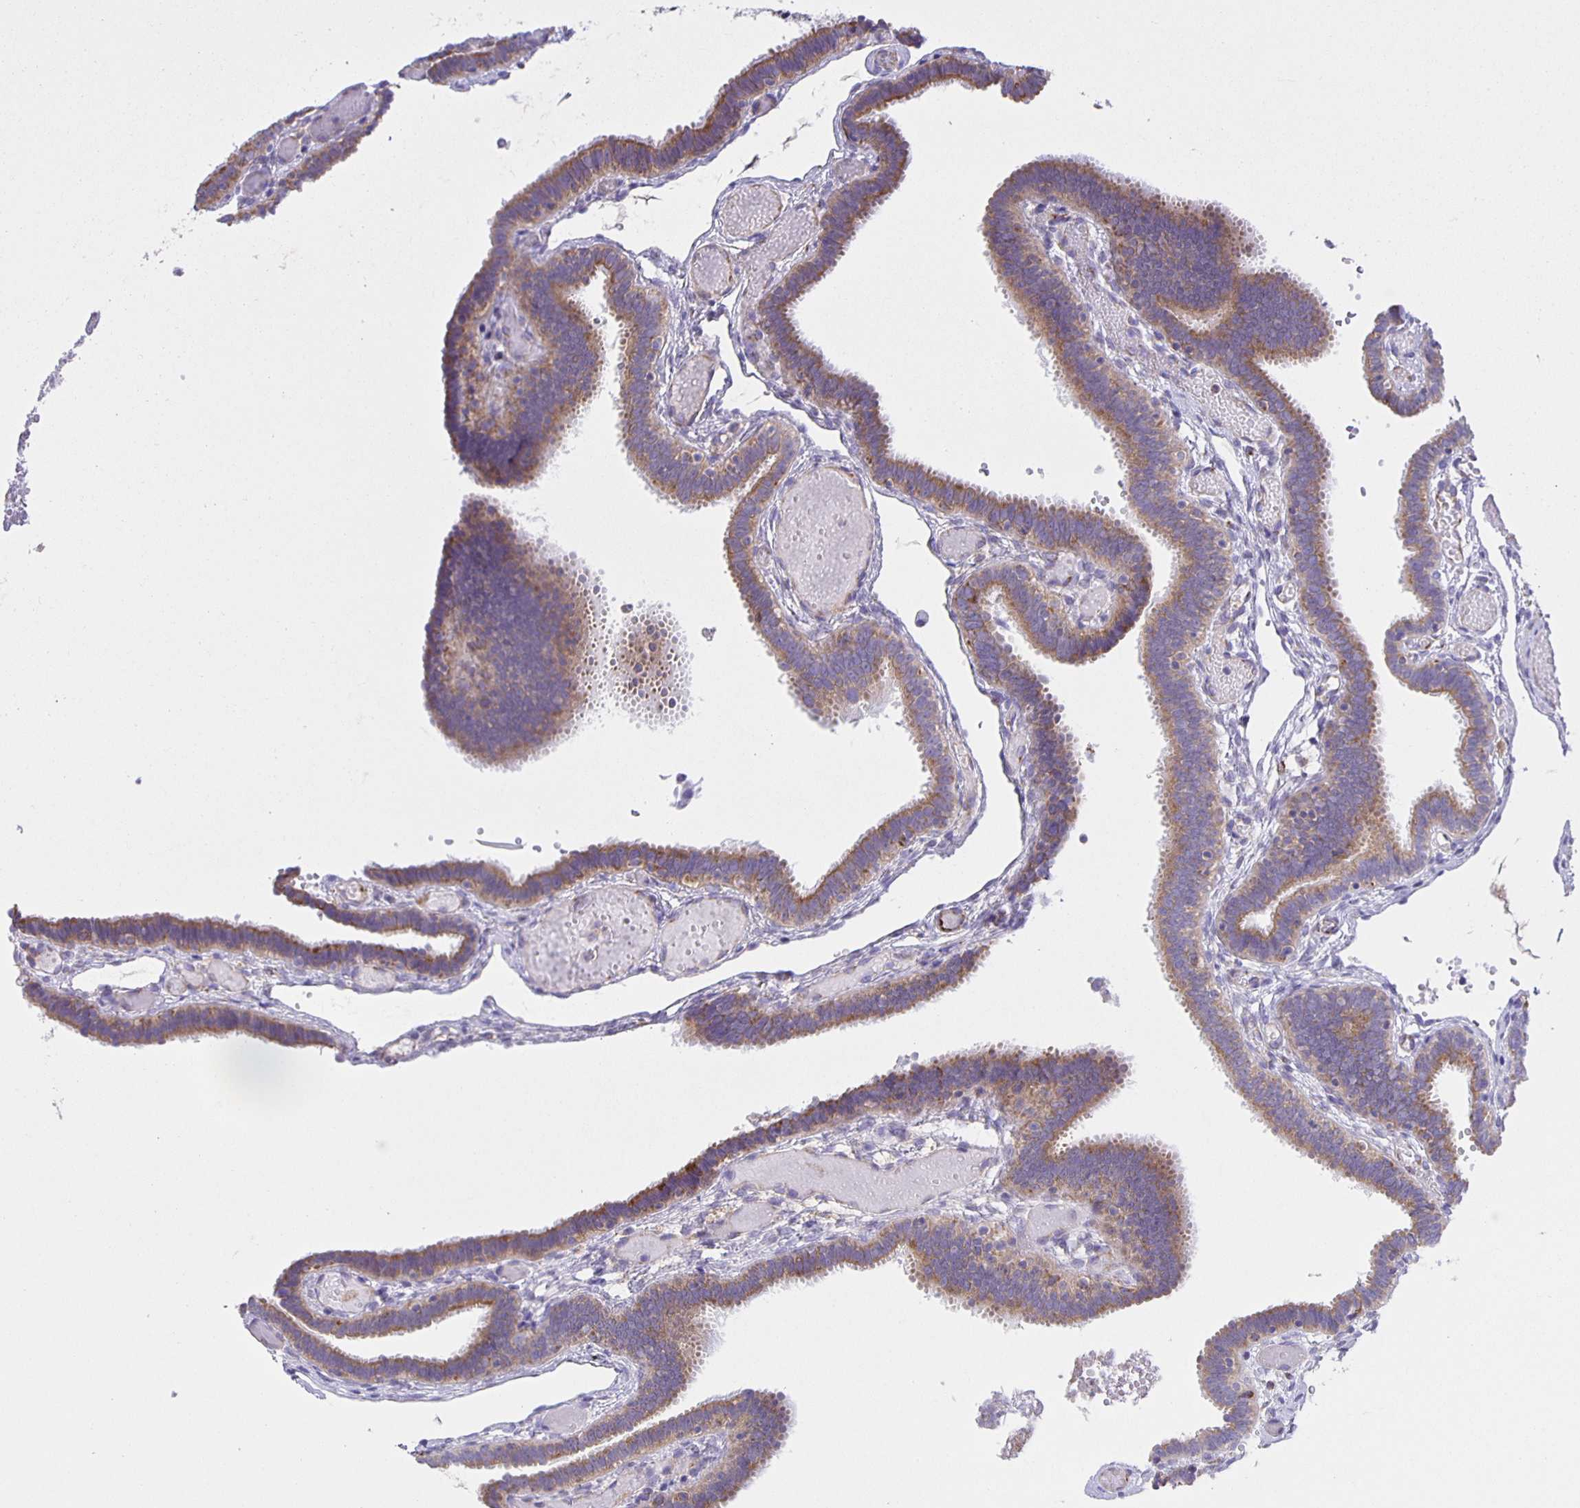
{"staining": {"intensity": "moderate", "quantity": "25%-75%", "location": "cytoplasmic/membranous"}, "tissue": "fallopian tube", "cell_type": "Glandular cells", "image_type": "normal", "snomed": [{"axis": "morphology", "description": "Normal tissue, NOS"}, {"axis": "topography", "description": "Fallopian tube"}], "caption": "High-magnification brightfield microscopy of unremarkable fallopian tube stained with DAB (brown) and counterstained with hematoxylin (blue). glandular cells exhibit moderate cytoplasmic/membranous staining is appreciated in approximately25%-75% of cells.", "gene": "JMJD4", "patient": {"sex": "female", "age": 37}}